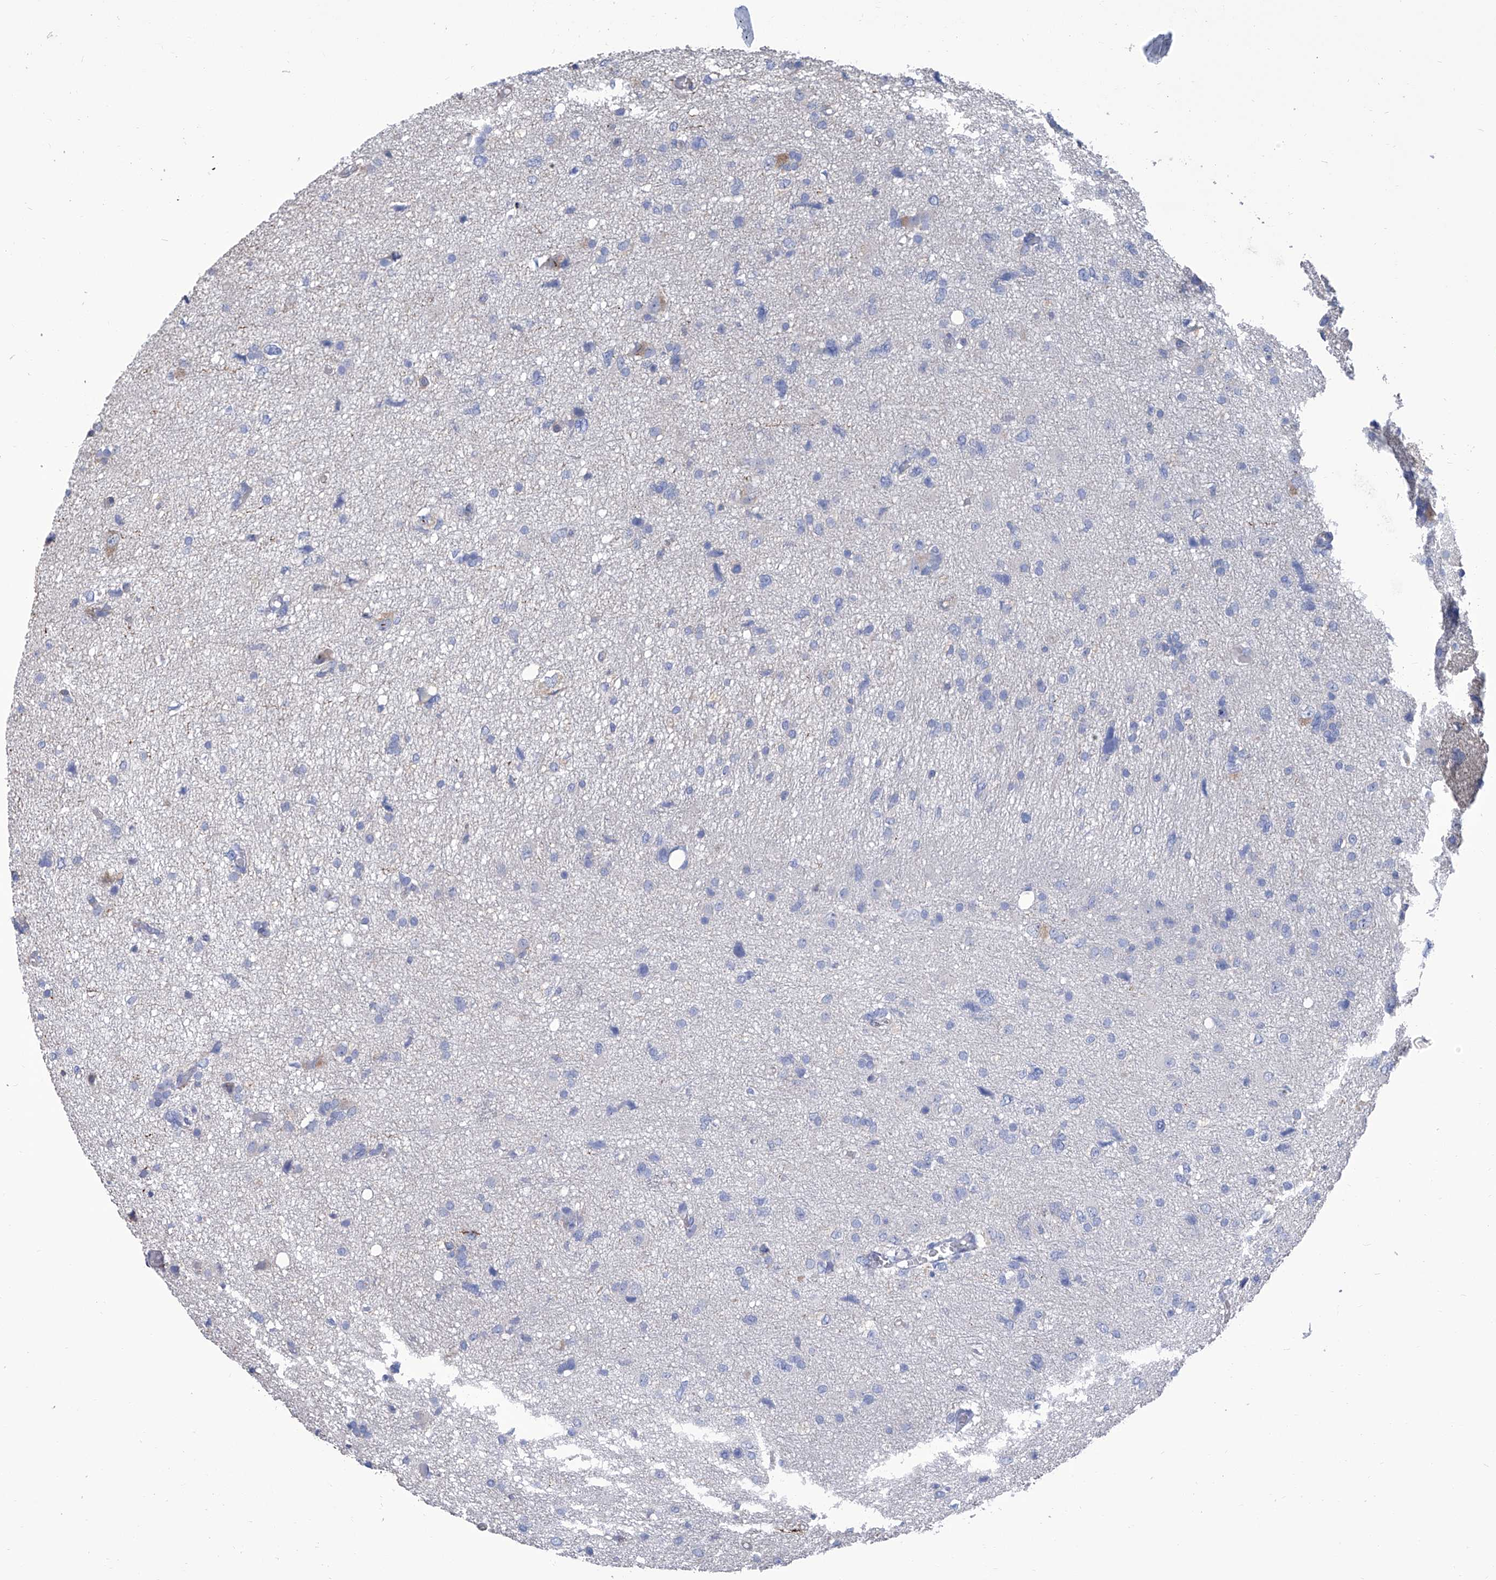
{"staining": {"intensity": "negative", "quantity": "none", "location": "none"}, "tissue": "glioma", "cell_type": "Tumor cells", "image_type": "cancer", "snomed": [{"axis": "morphology", "description": "Glioma, malignant, High grade"}, {"axis": "topography", "description": "Brain"}], "caption": "A micrograph of glioma stained for a protein exhibits no brown staining in tumor cells.", "gene": "SMS", "patient": {"sex": "female", "age": 59}}